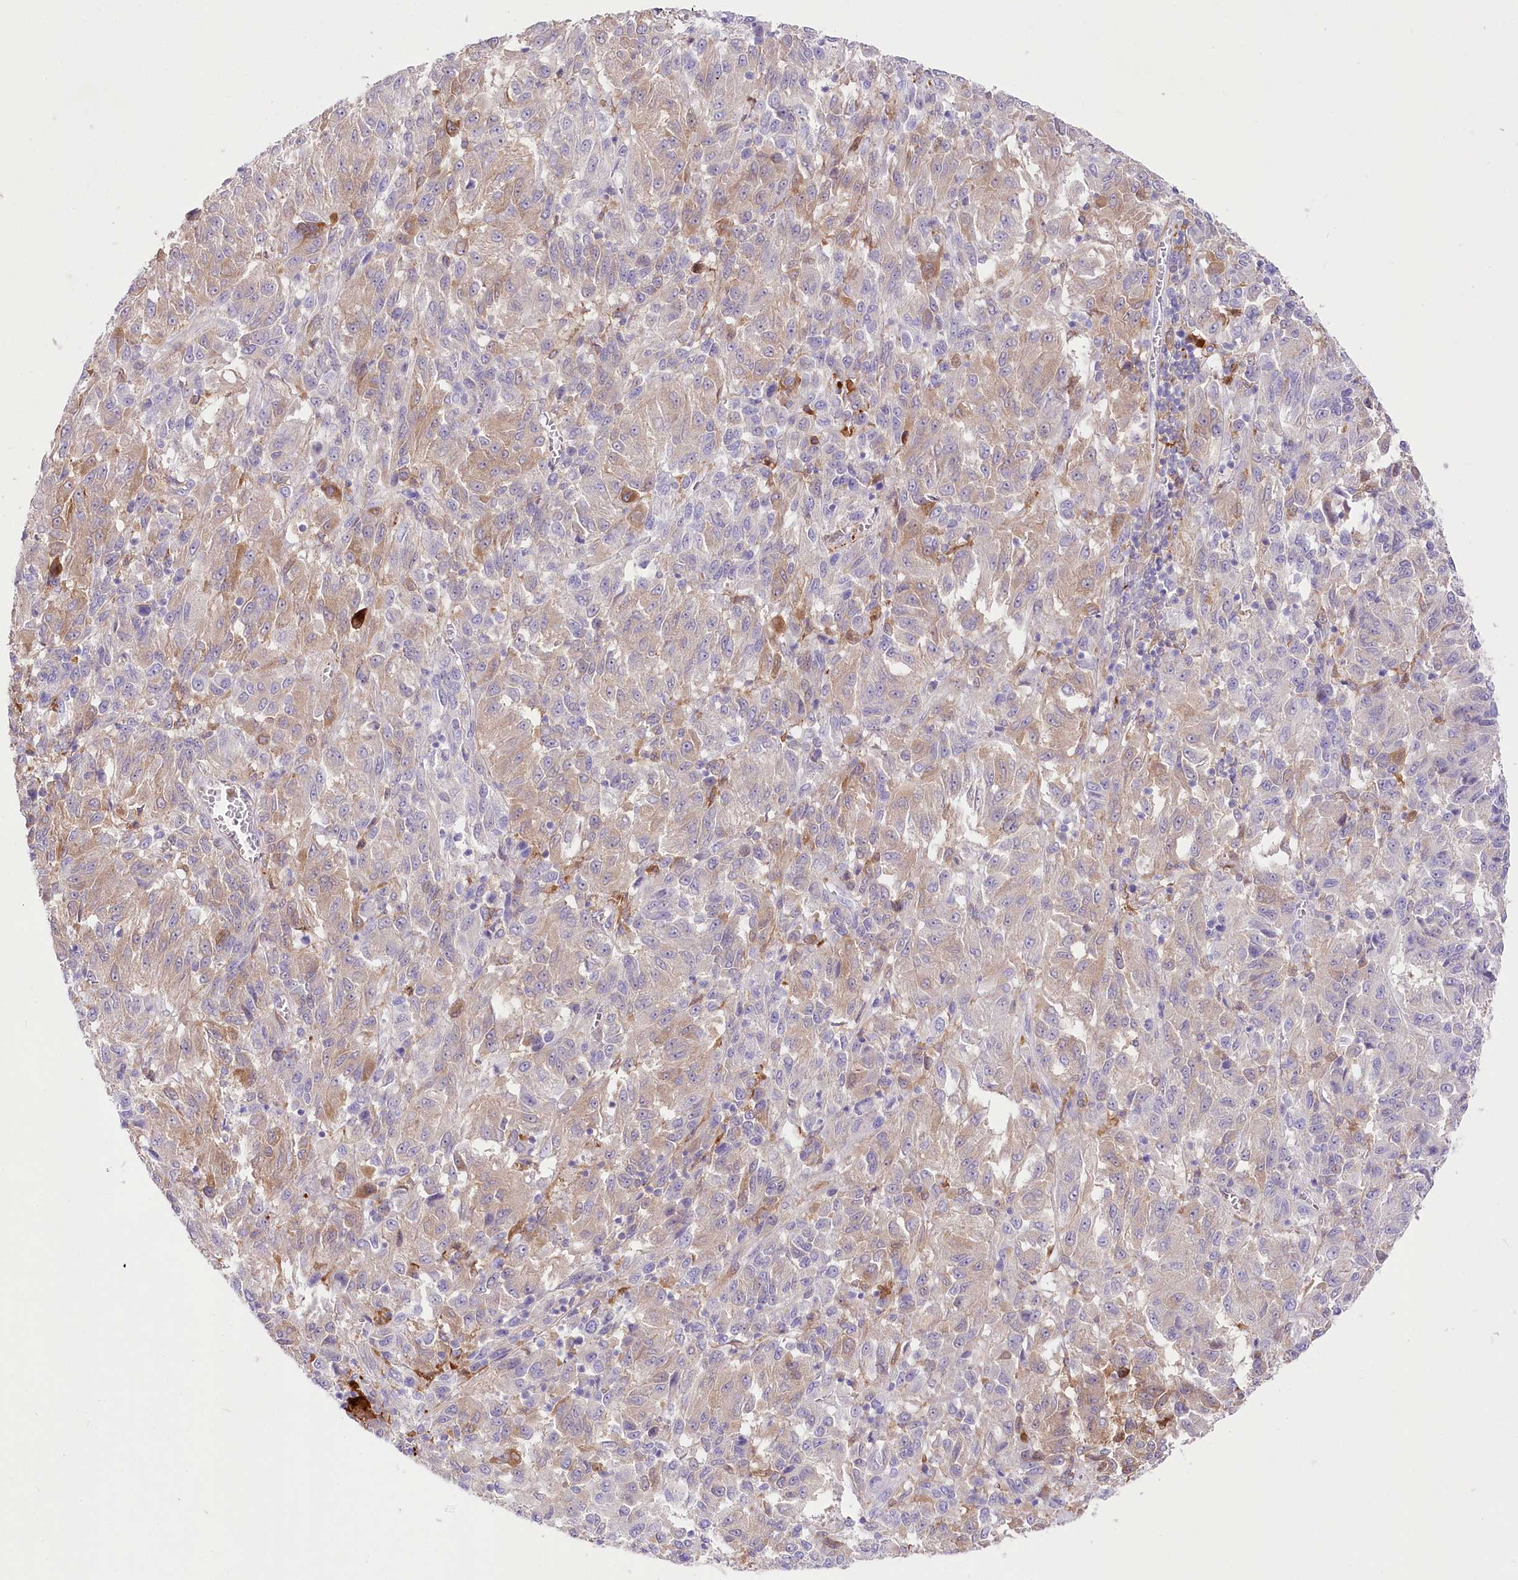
{"staining": {"intensity": "weak", "quantity": "25%-75%", "location": "cytoplasmic/membranous"}, "tissue": "melanoma", "cell_type": "Tumor cells", "image_type": "cancer", "snomed": [{"axis": "morphology", "description": "Malignant melanoma, Metastatic site"}, {"axis": "topography", "description": "Lung"}], "caption": "DAB immunohistochemical staining of melanoma displays weak cytoplasmic/membranous protein expression in approximately 25%-75% of tumor cells. (DAB = brown stain, brightfield microscopy at high magnification).", "gene": "DNAJC19", "patient": {"sex": "male", "age": 64}}